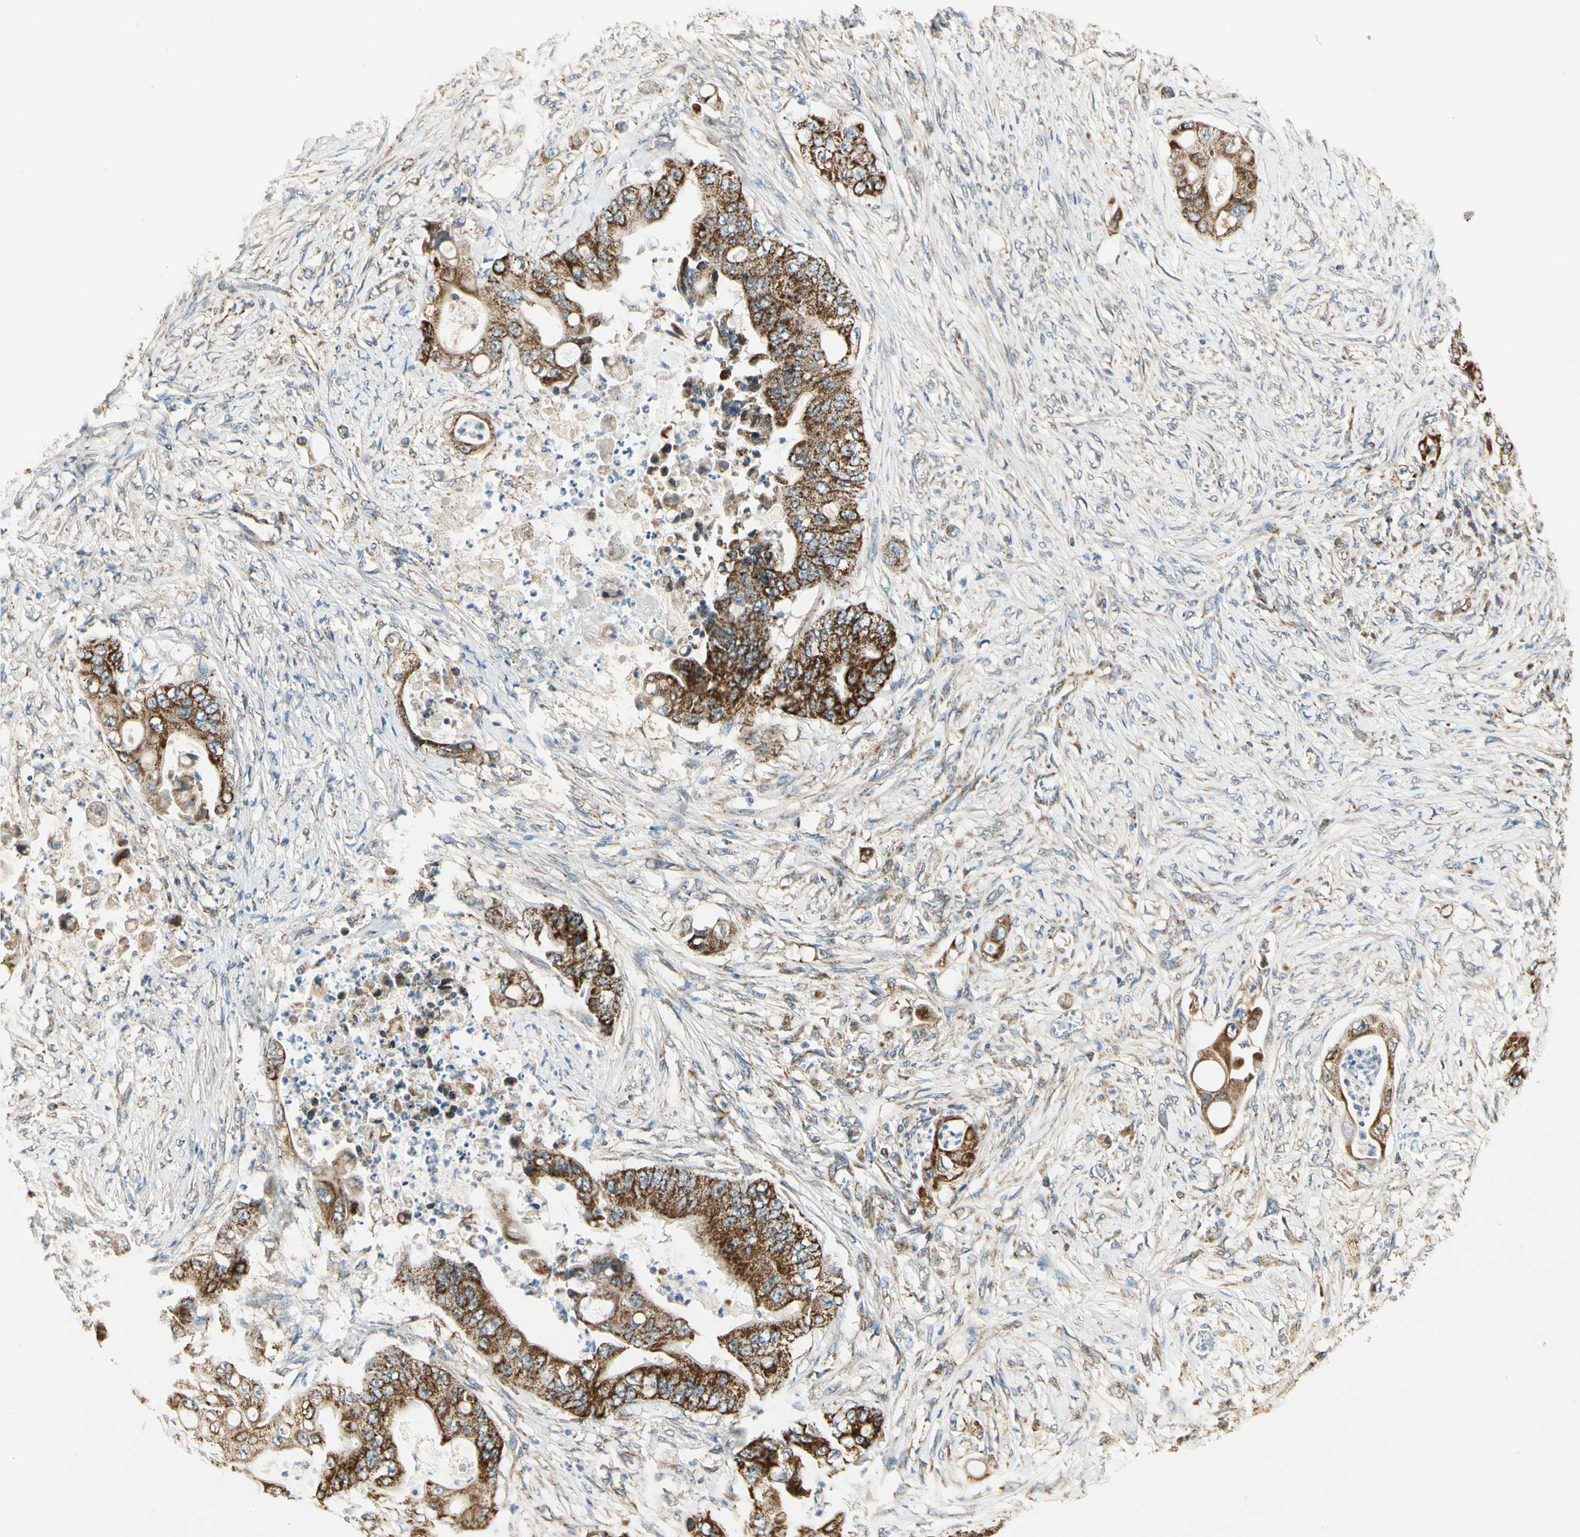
{"staining": {"intensity": "strong", "quantity": ">75%", "location": "cytoplasmic/membranous"}, "tissue": "stomach cancer", "cell_type": "Tumor cells", "image_type": "cancer", "snomed": [{"axis": "morphology", "description": "Adenocarcinoma, NOS"}, {"axis": "topography", "description": "Stomach"}], "caption": "The histopathology image shows staining of stomach cancer (adenocarcinoma), revealing strong cytoplasmic/membranous protein staining (brown color) within tumor cells.", "gene": "EPHB3", "patient": {"sex": "female", "age": 73}}